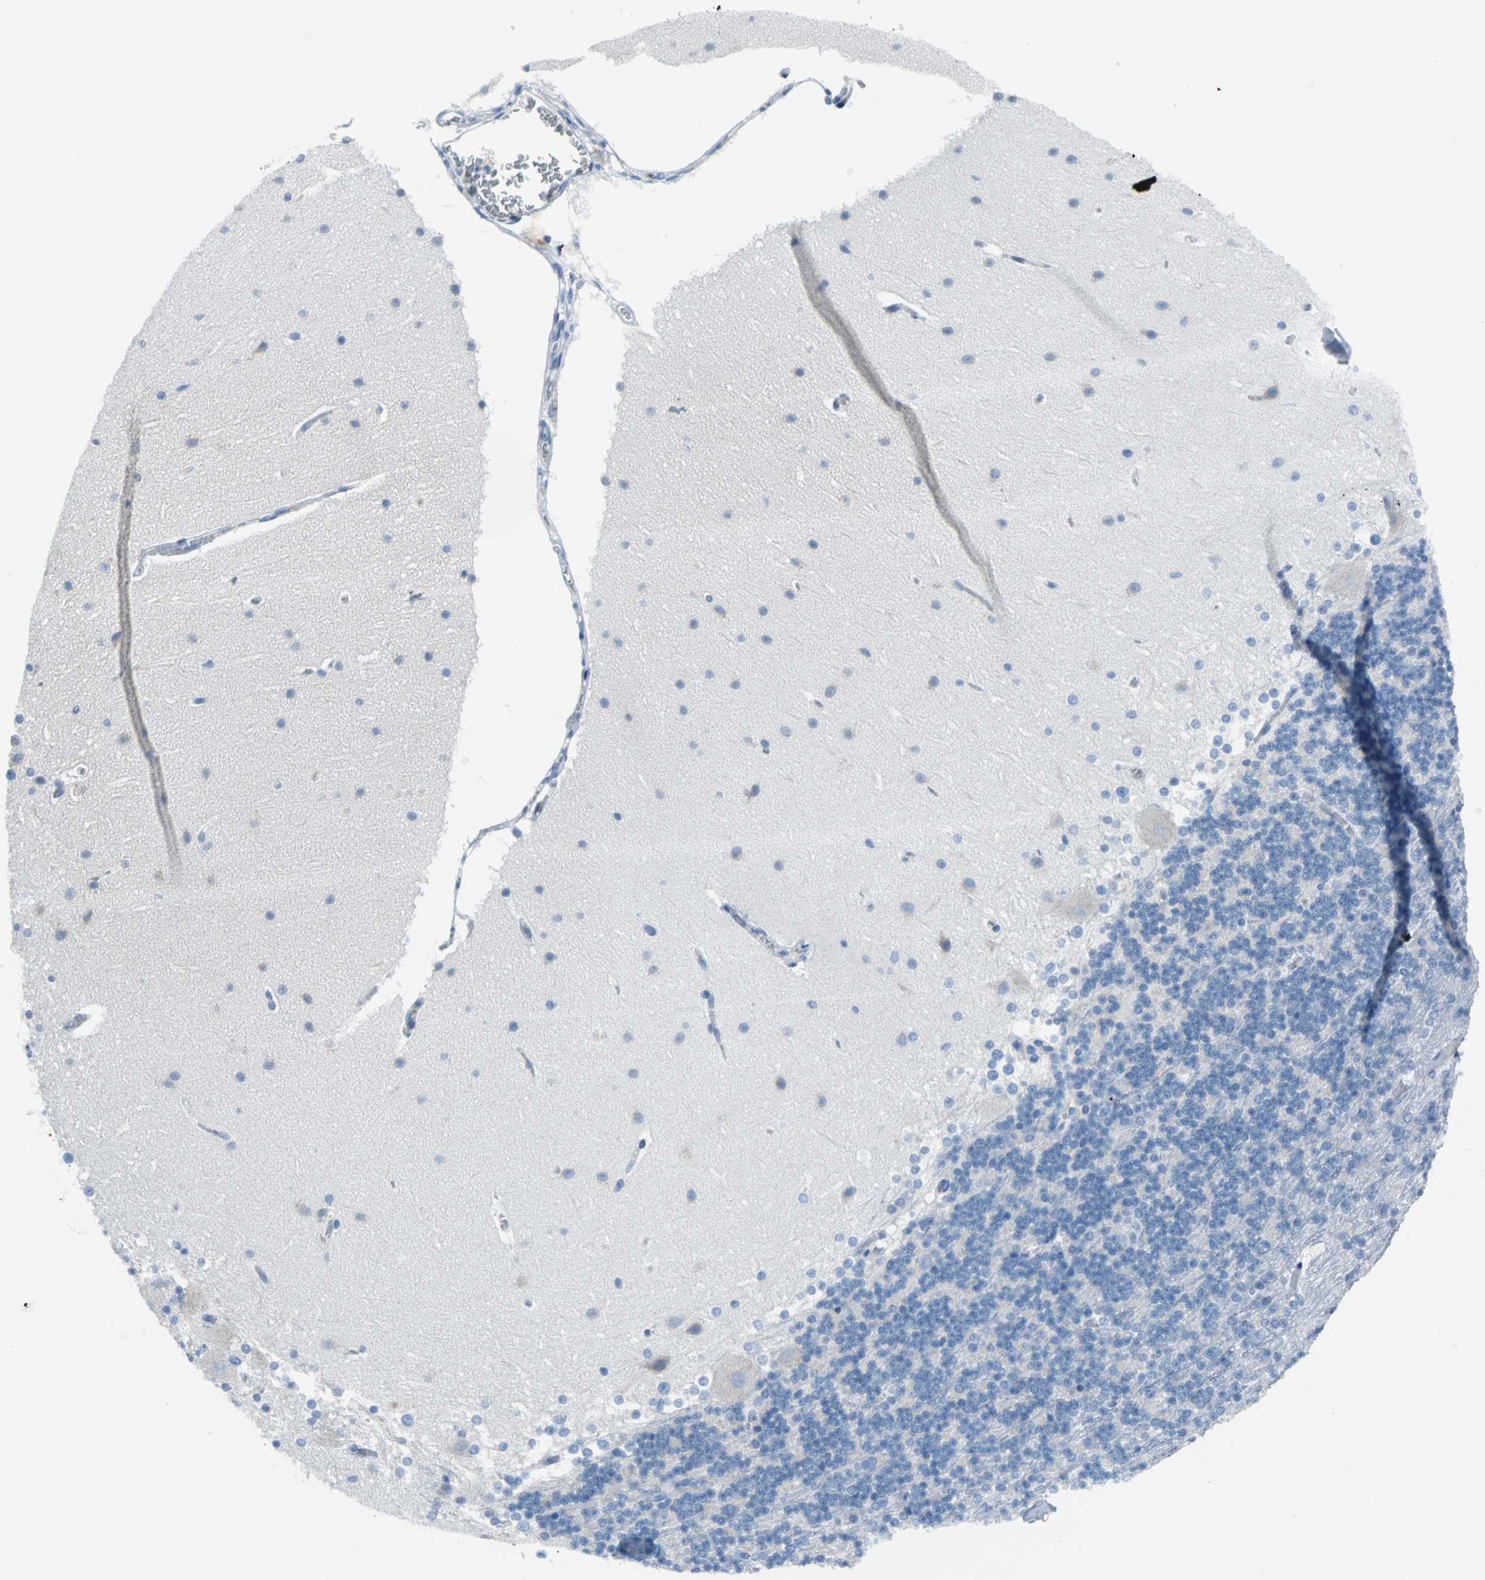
{"staining": {"intensity": "negative", "quantity": "none", "location": "none"}, "tissue": "cerebellum", "cell_type": "Cells in granular layer", "image_type": "normal", "snomed": [{"axis": "morphology", "description": "Normal tissue, NOS"}, {"axis": "topography", "description": "Cerebellum"}], "caption": "Cells in granular layer are negative for protein expression in unremarkable human cerebellum. Brightfield microscopy of immunohistochemistry (IHC) stained with DAB (3,3'-diaminobenzidine) (brown) and hematoxylin (blue), captured at high magnification.", "gene": "MCM3", "patient": {"sex": "female", "age": 19}}